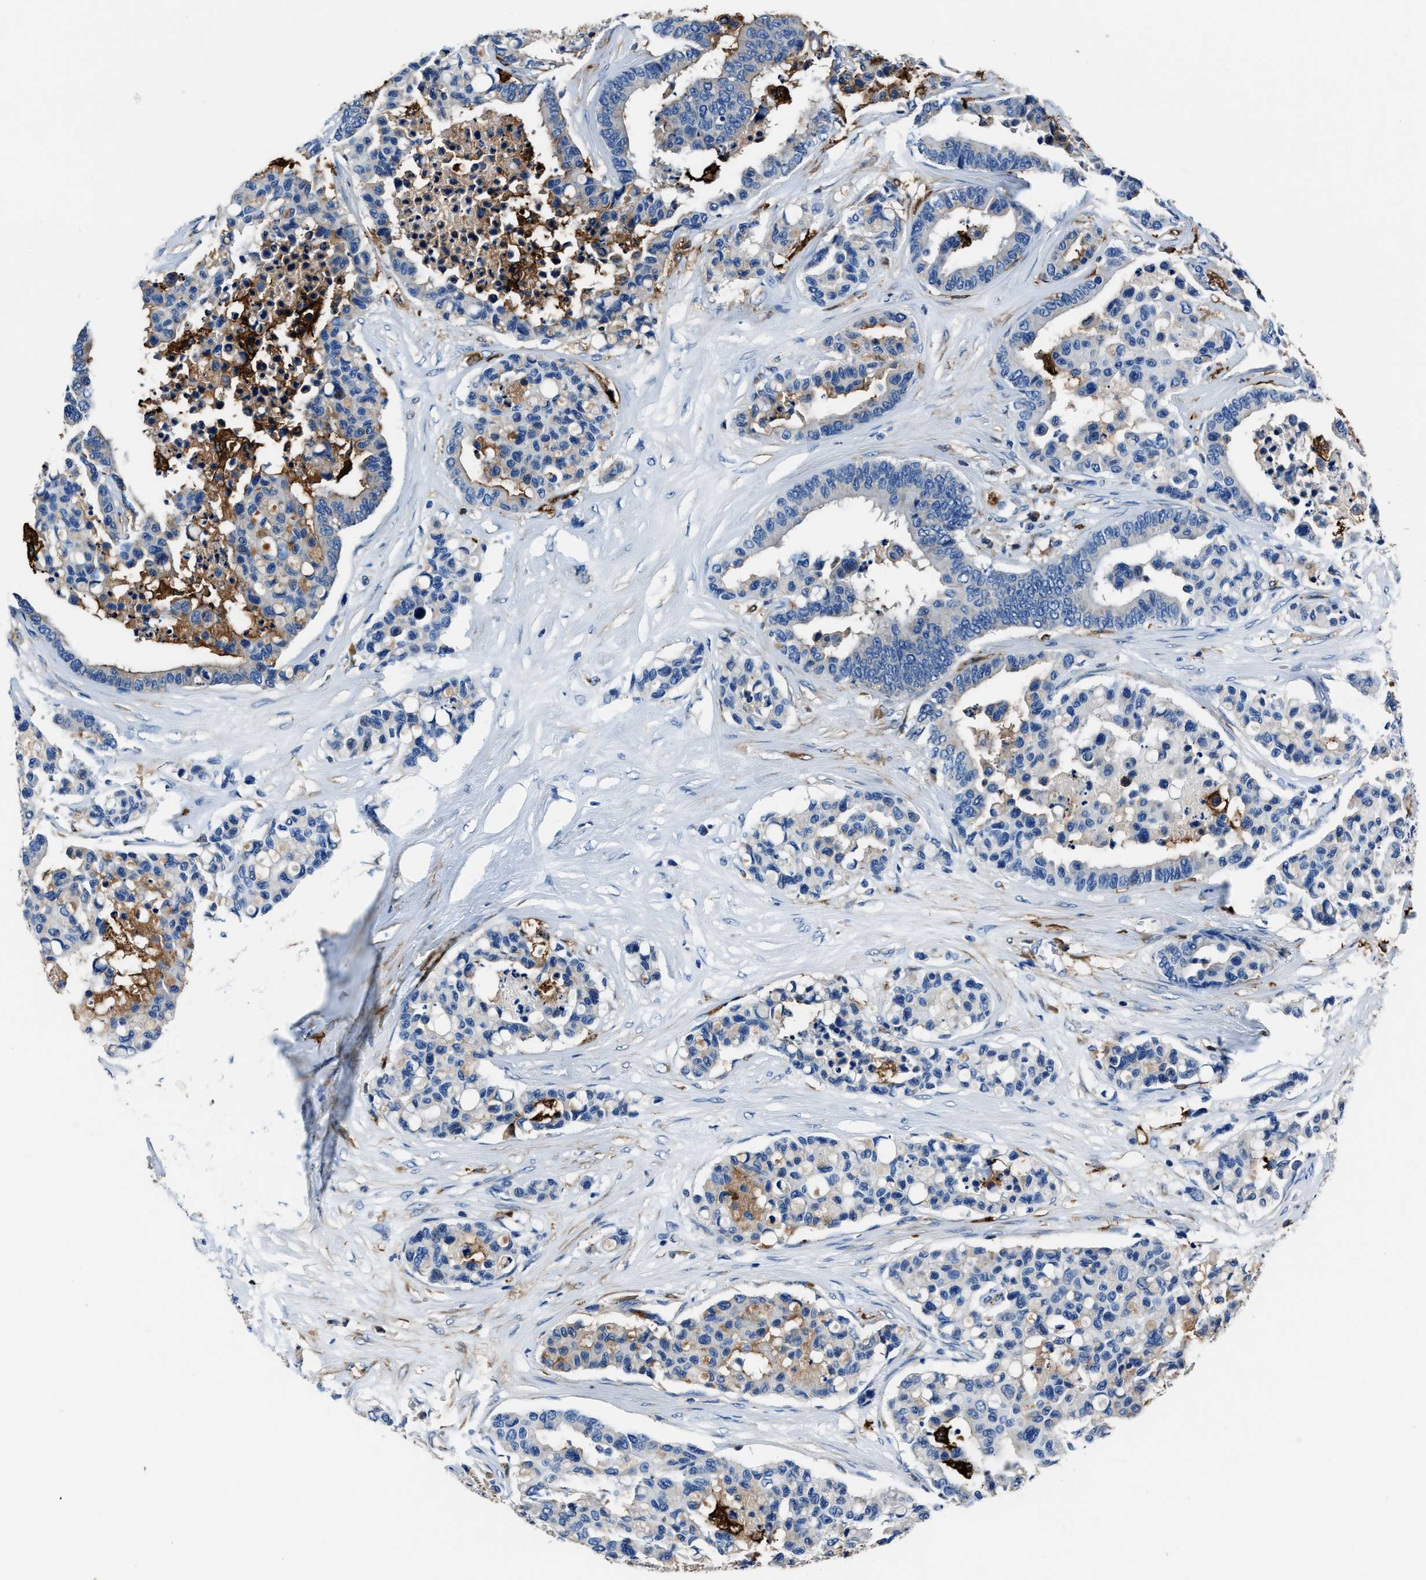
{"staining": {"intensity": "weak", "quantity": "<25%", "location": "cytoplasmic/membranous"}, "tissue": "colorectal cancer", "cell_type": "Tumor cells", "image_type": "cancer", "snomed": [{"axis": "morphology", "description": "Adenocarcinoma, NOS"}, {"axis": "topography", "description": "Colon"}], "caption": "The photomicrograph shows no staining of tumor cells in colorectal cancer (adenocarcinoma).", "gene": "FTL", "patient": {"sex": "male", "age": 82}}